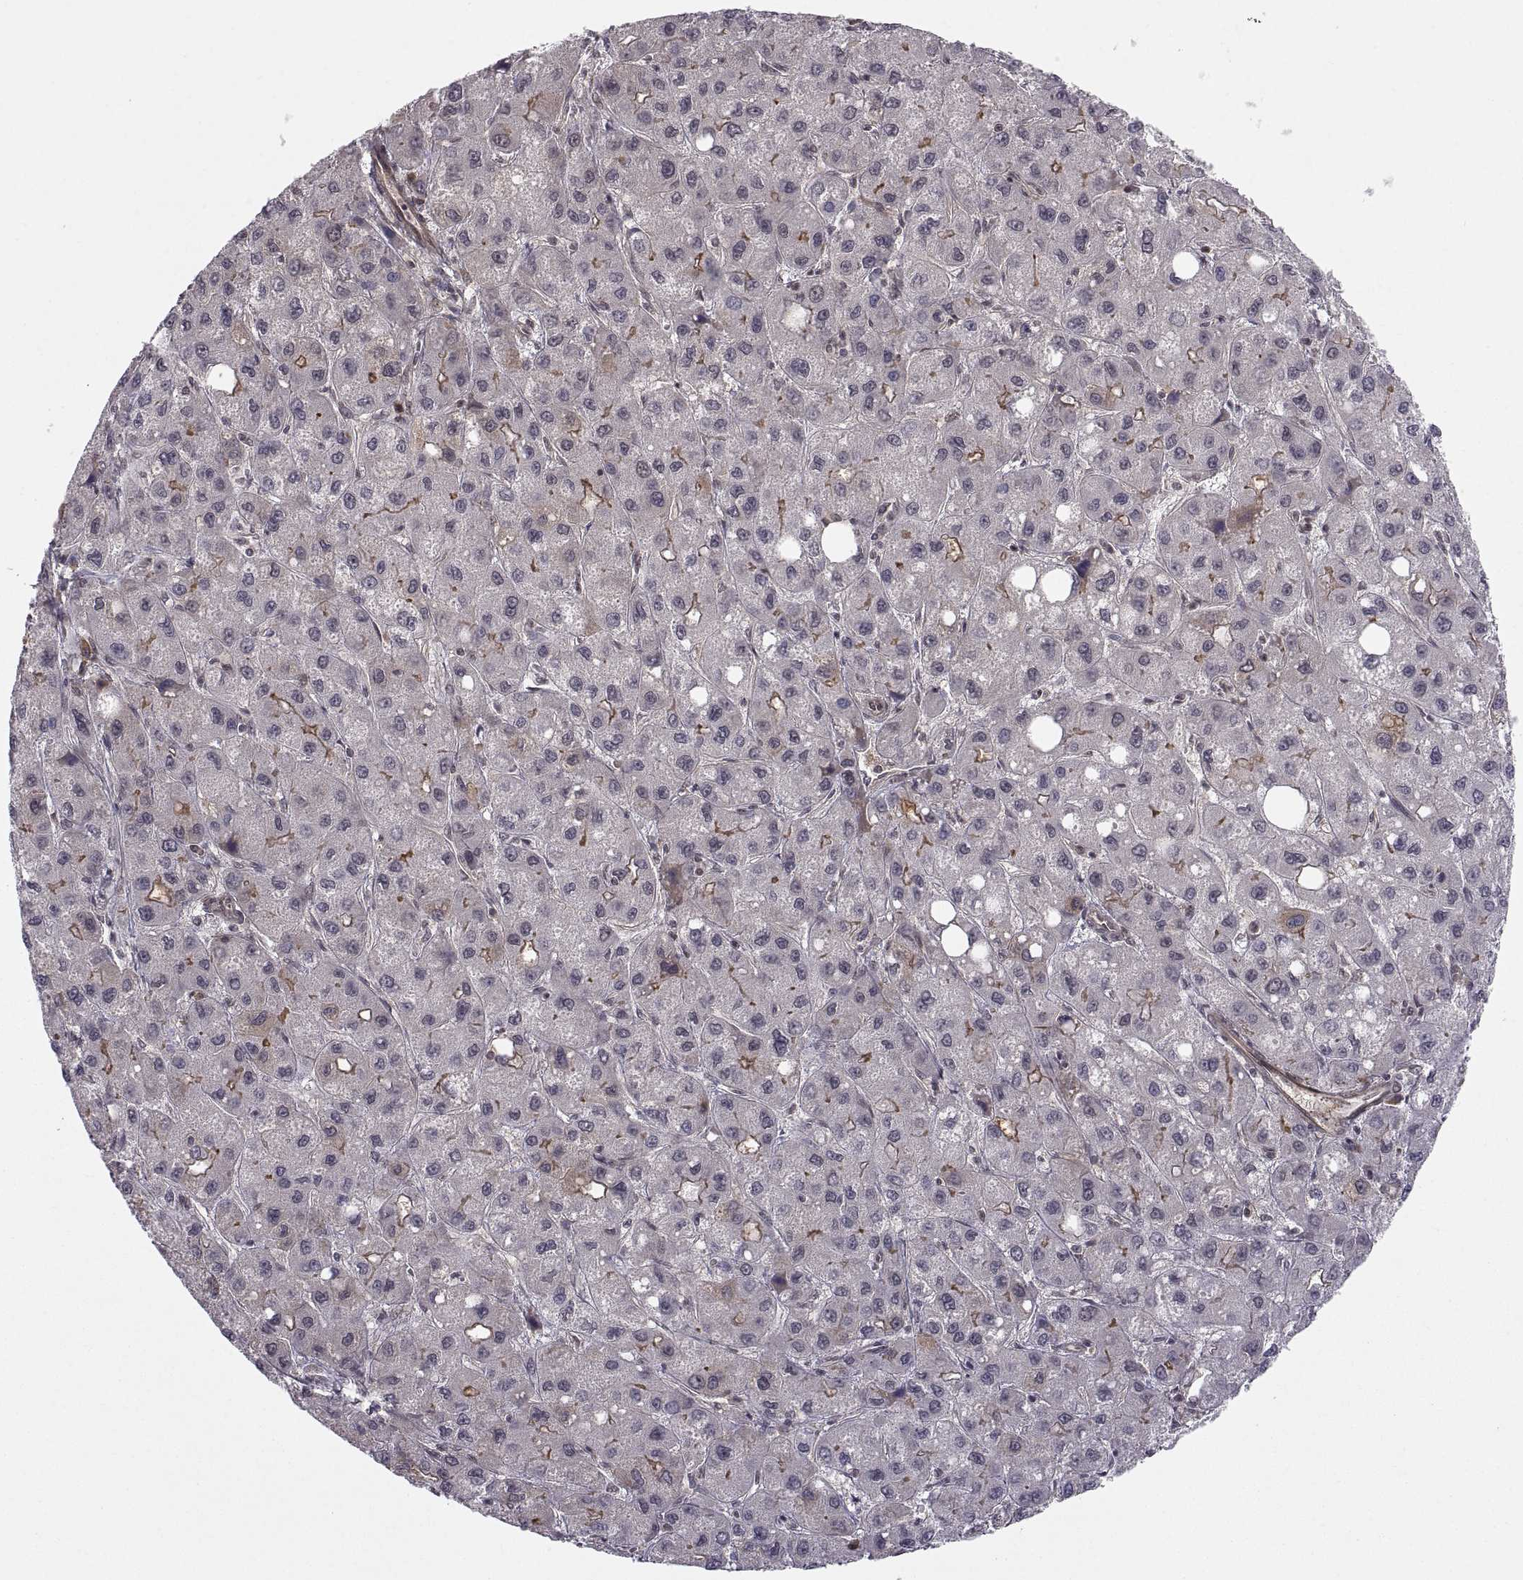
{"staining": {"intensity": "weak", "quantity": "<25%", "location": "cytoplasmic/membranous"}, "tissue": "liver cancer", "cell_type": "Tumor cells", "image_type": "cancer", "snomed": [{"axis": "morphology", "description": "Carcinoma, Hepatocellular, NOS"}, {"axis": "topography", "description": "Liver"}], "caption": "DAB immunohistochemical staining of hepatocellular carcinoma (liver) displays no significant expression in tumor cells. (Immunohistochemistry (ihc), brightfield microscopy, high magnification).", "gene": "ABL2", "patient": {"sex": "male", "age": 73}}